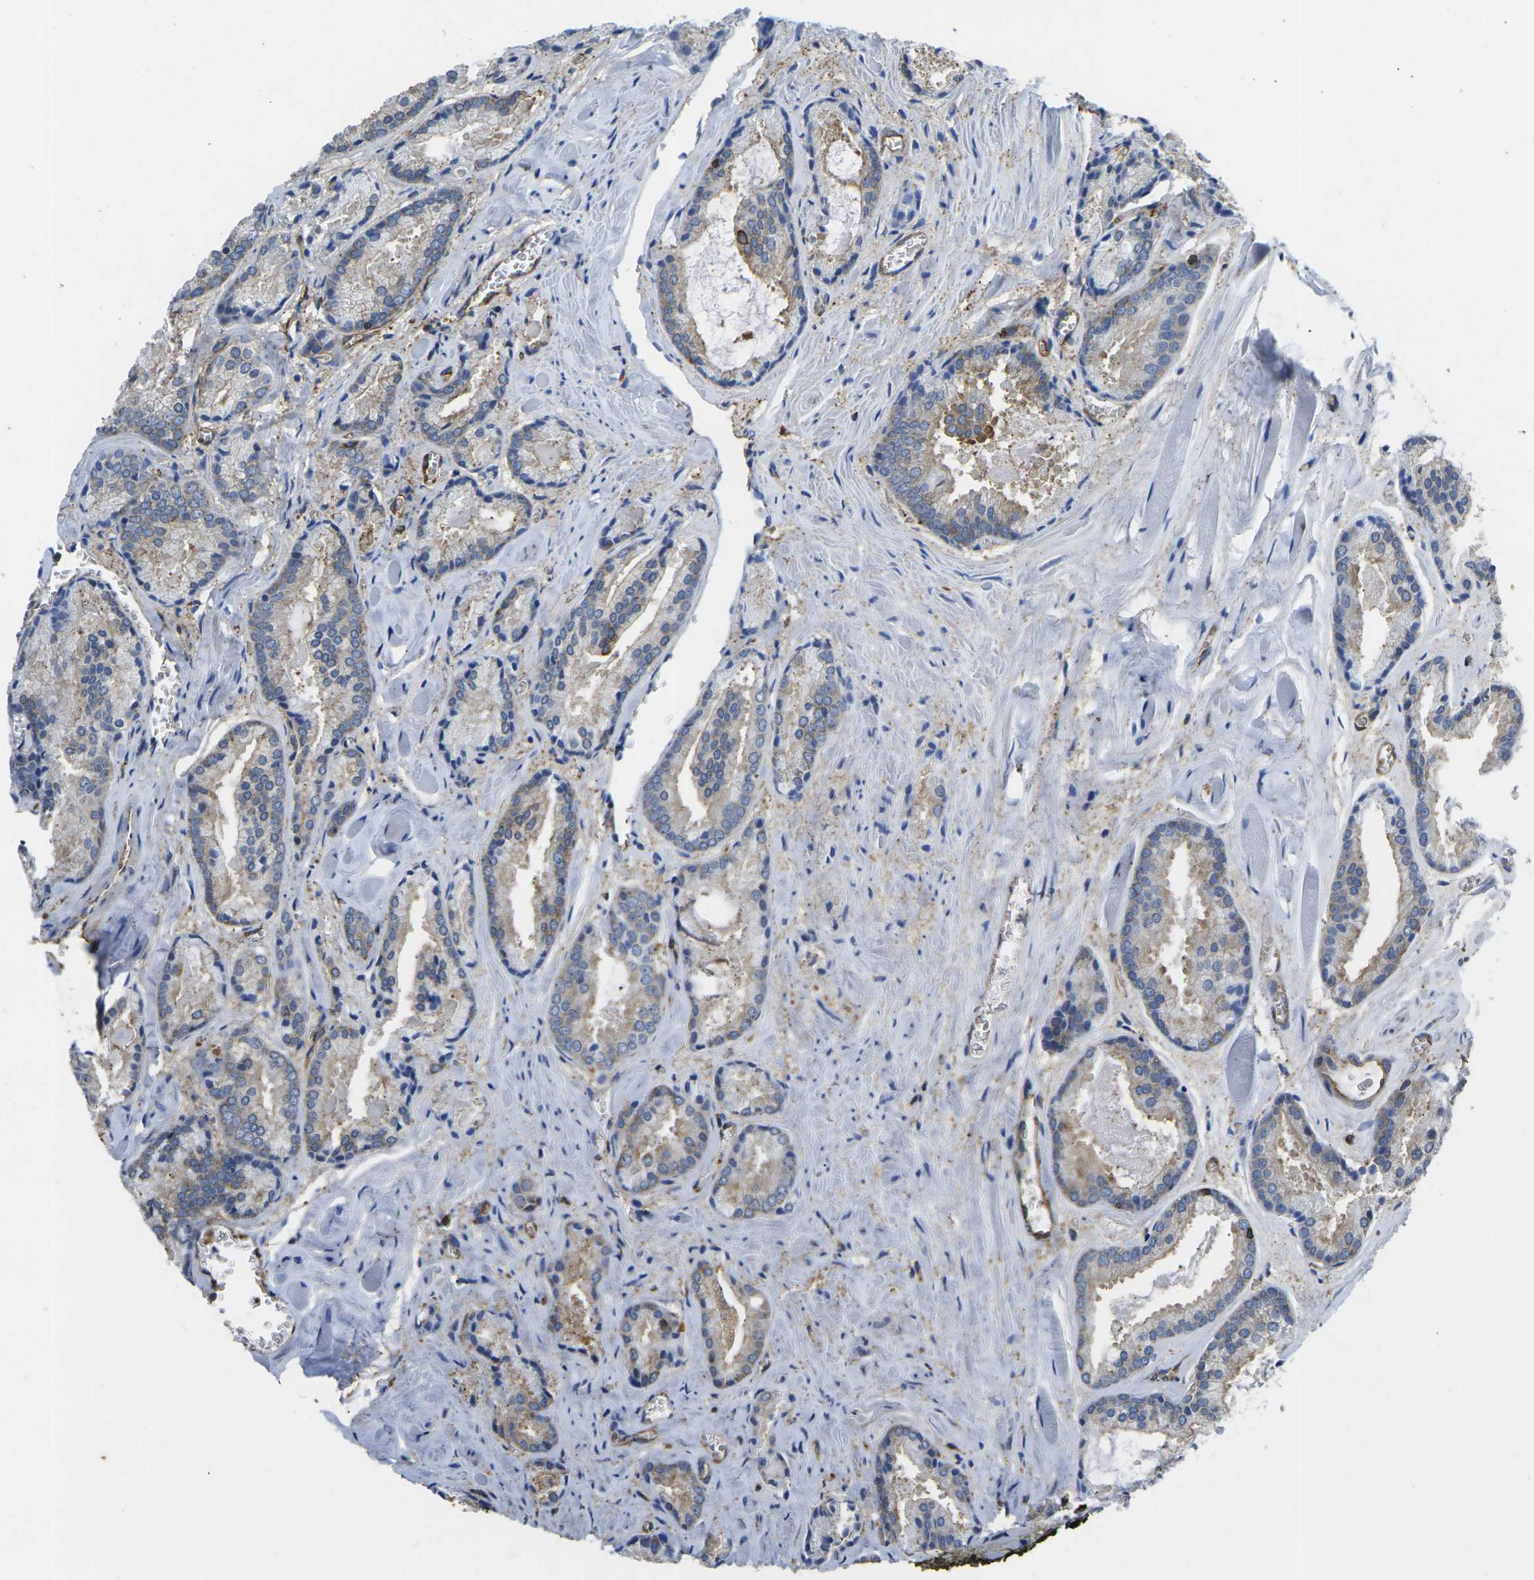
{"staining": {"intensity": "weak", "quantity": "25%-75%", "location": "cytoplasmic/membranous"}, "tissue": "prostate cancer", "cell_type": "Tumor cells", "image_type": "cancer", "snomed": [{"axis": "morphology", "description": "Adenocarcinoma, Low grade"}, {"axis": "topography", "description": "Prostate"}], "caption": "An immunohistochemistry (IHC) histopathology image of neoplastic tissue is shown. Protein staining in brown shows weak cytoplasmic/membranous positivity in adenocarcinoma (low-grade) (prostate) within tumor cells.", "gene": "FAM110D", "patient": {"sex": "male", "age": 64}}